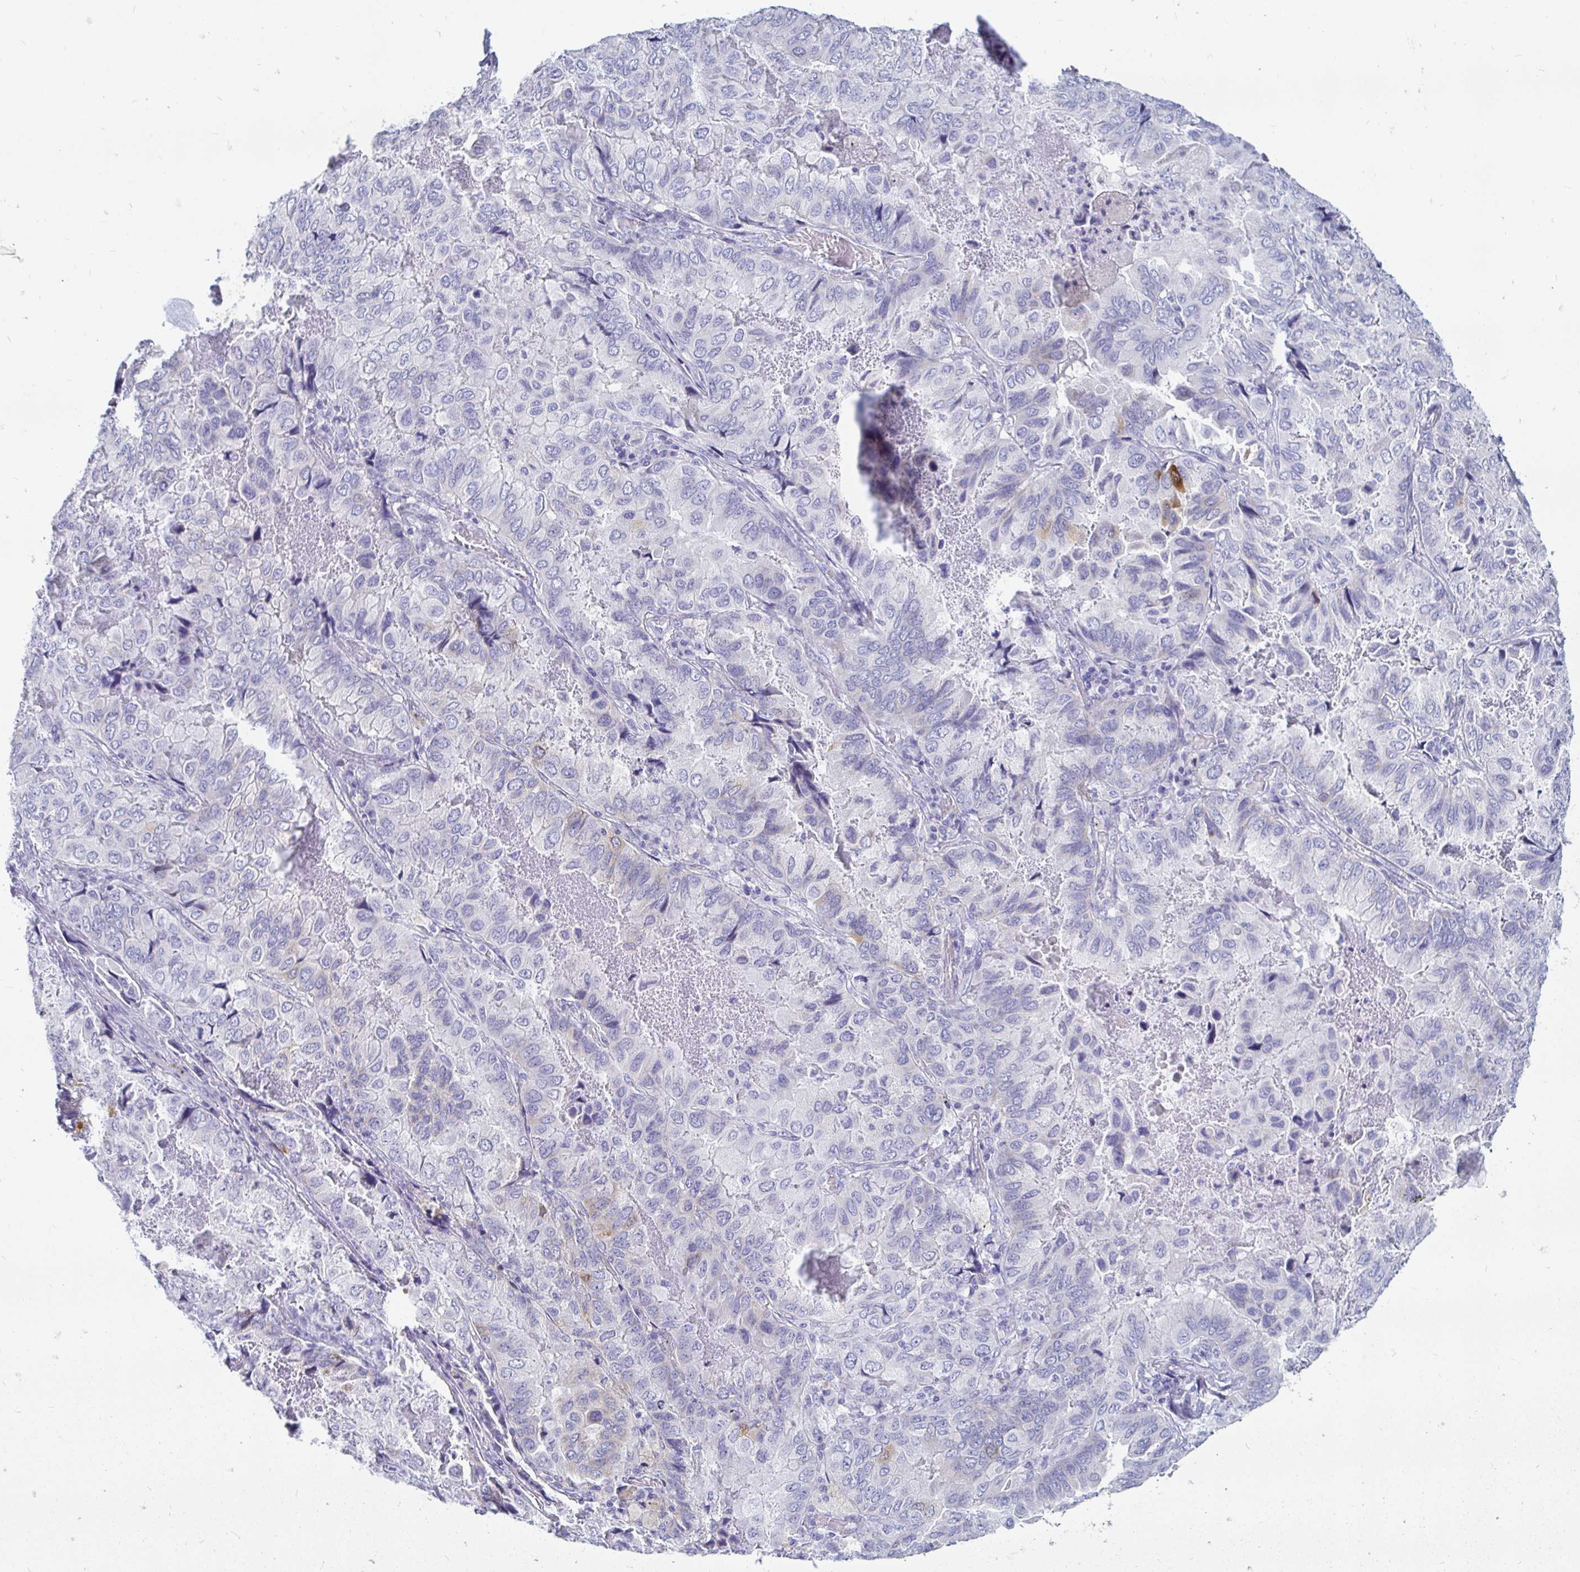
{"staining": {"intensity": "negative", "quantity": "none", "location": "none"}, "tissue": "lung cancer", "cell_type": "Tumor cells", "image_type": "cancer", "snomed": [{"axis": "morphology", "description": "Aneuploidy"}, {"axis": "morphology", "description": "Adenocarcinoma, NOS"}, {"axis": "morphology", "description": "Adenocarcinoma, metastatic, NOS"}, {"axis": "topography", "description": "Lymph node"}, {"axis": "topography", "description": "Lung"}], "caption": "A high-resolution micrograph shows immunohistochemistry (IHC) staining of adenocarcinoma (lung), which shows no significant expression in tumor cells.", "gene": "PEG10", "patient": {"sex": "female", "age": 48}}